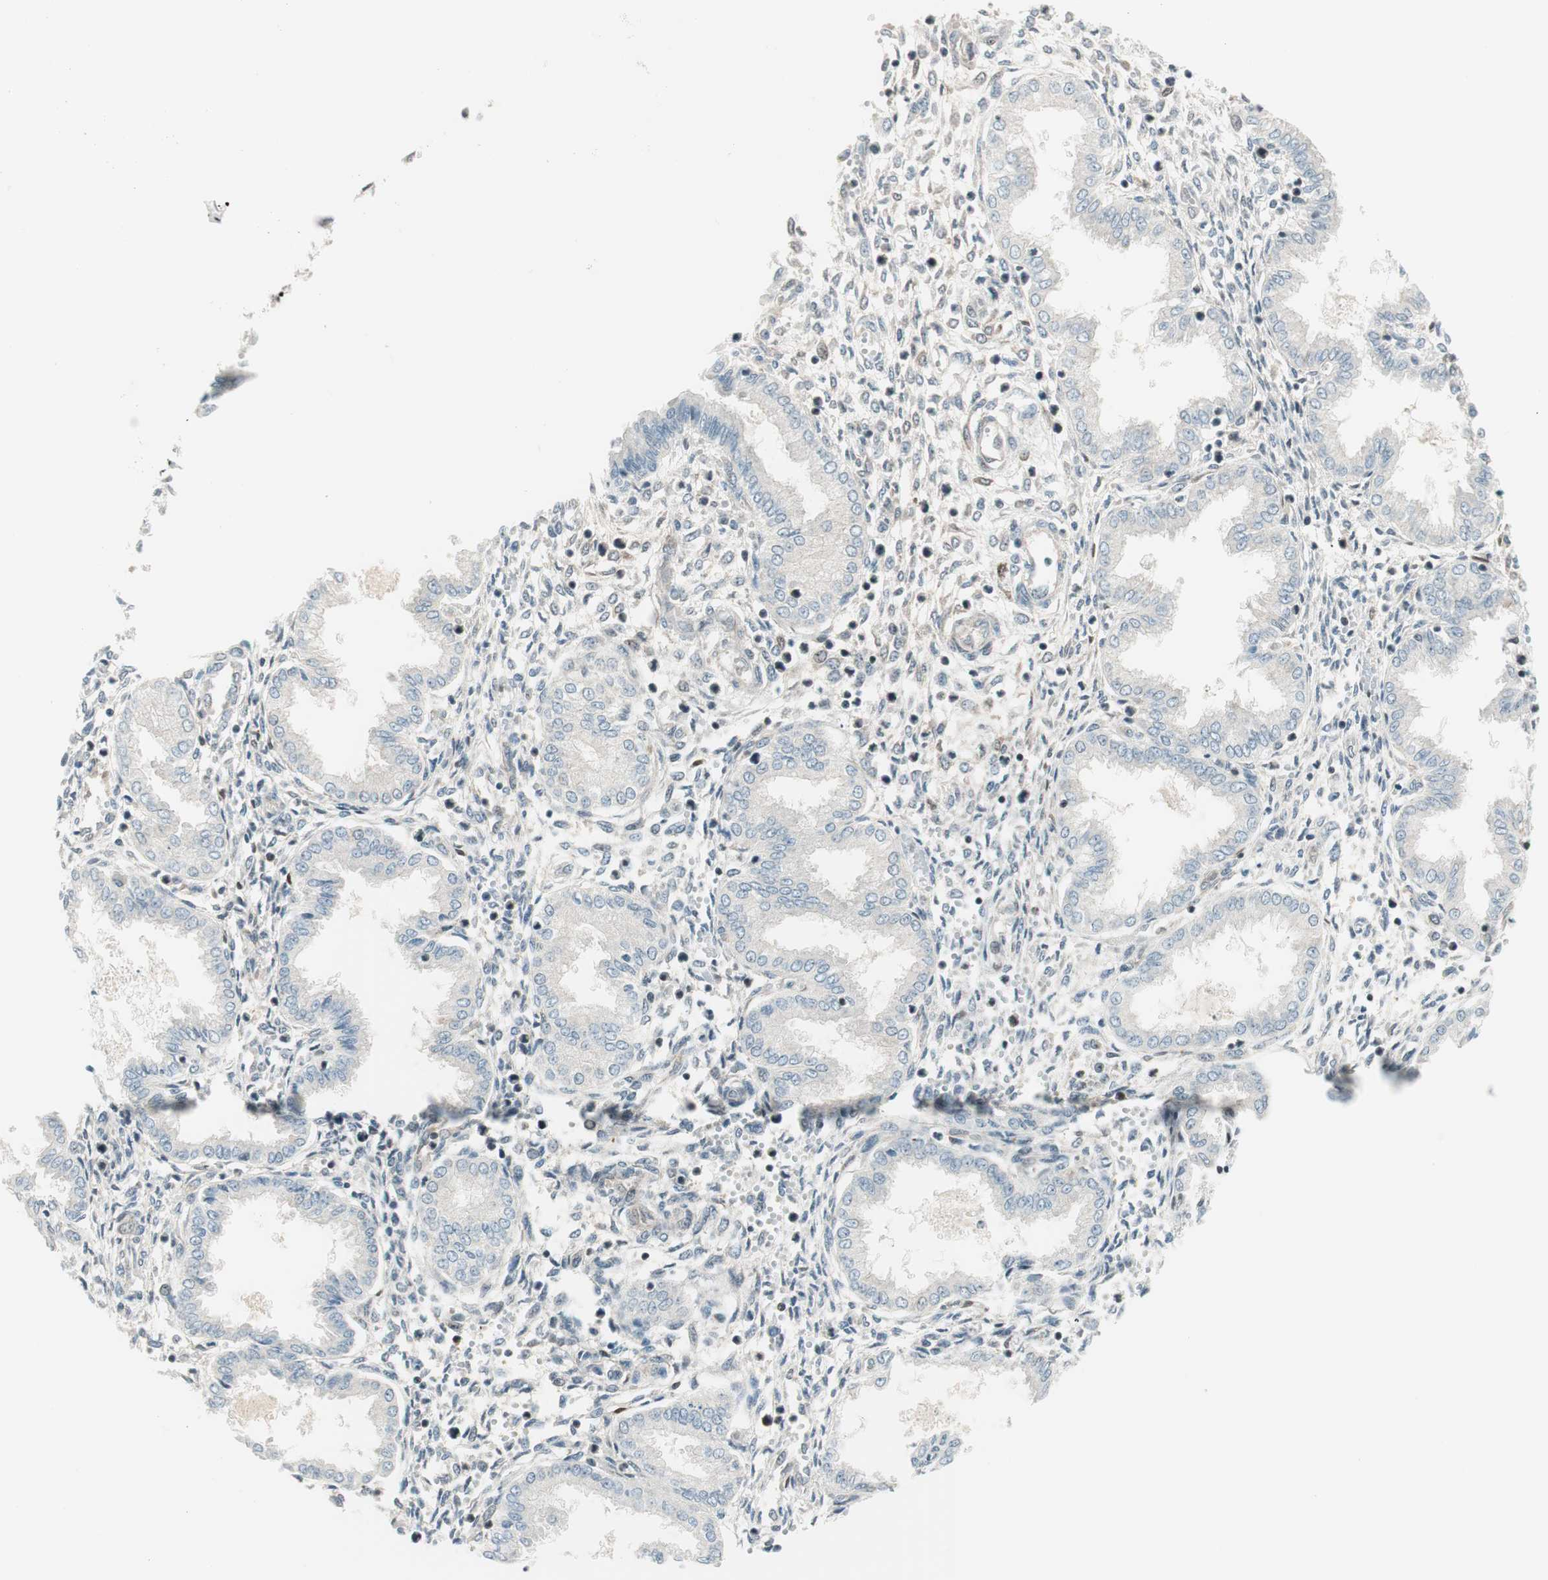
{"staining": {"intensity": "negative", "quantity": "none", "location": "none"}, "tissue": "endometrium", "cell_type": "Cells in endometrial stroma", "image_type": "normal", "snomed": [{"axis": "morphology", "description": "Normal tissue, NOS"}, {"axis": "topography", "description": "Endometrium"}], "caption": "High magnification brightfield microscopy of unremarkable endometrium stained with DAB (3,3'-diaminobenzidine) (brown) and counterstained with hematoxylin (blue): cells in endometrial stroma show no significant staining. (Stains: DAB (3,3'-diaminobenzidine) immunohistochemistry (IHC) with hematoxylin counter stain, Microscopy: brightfield microscopy at high magnification).", "gene": "TPT1", "patient": {"sex": "female", "age": 33}}